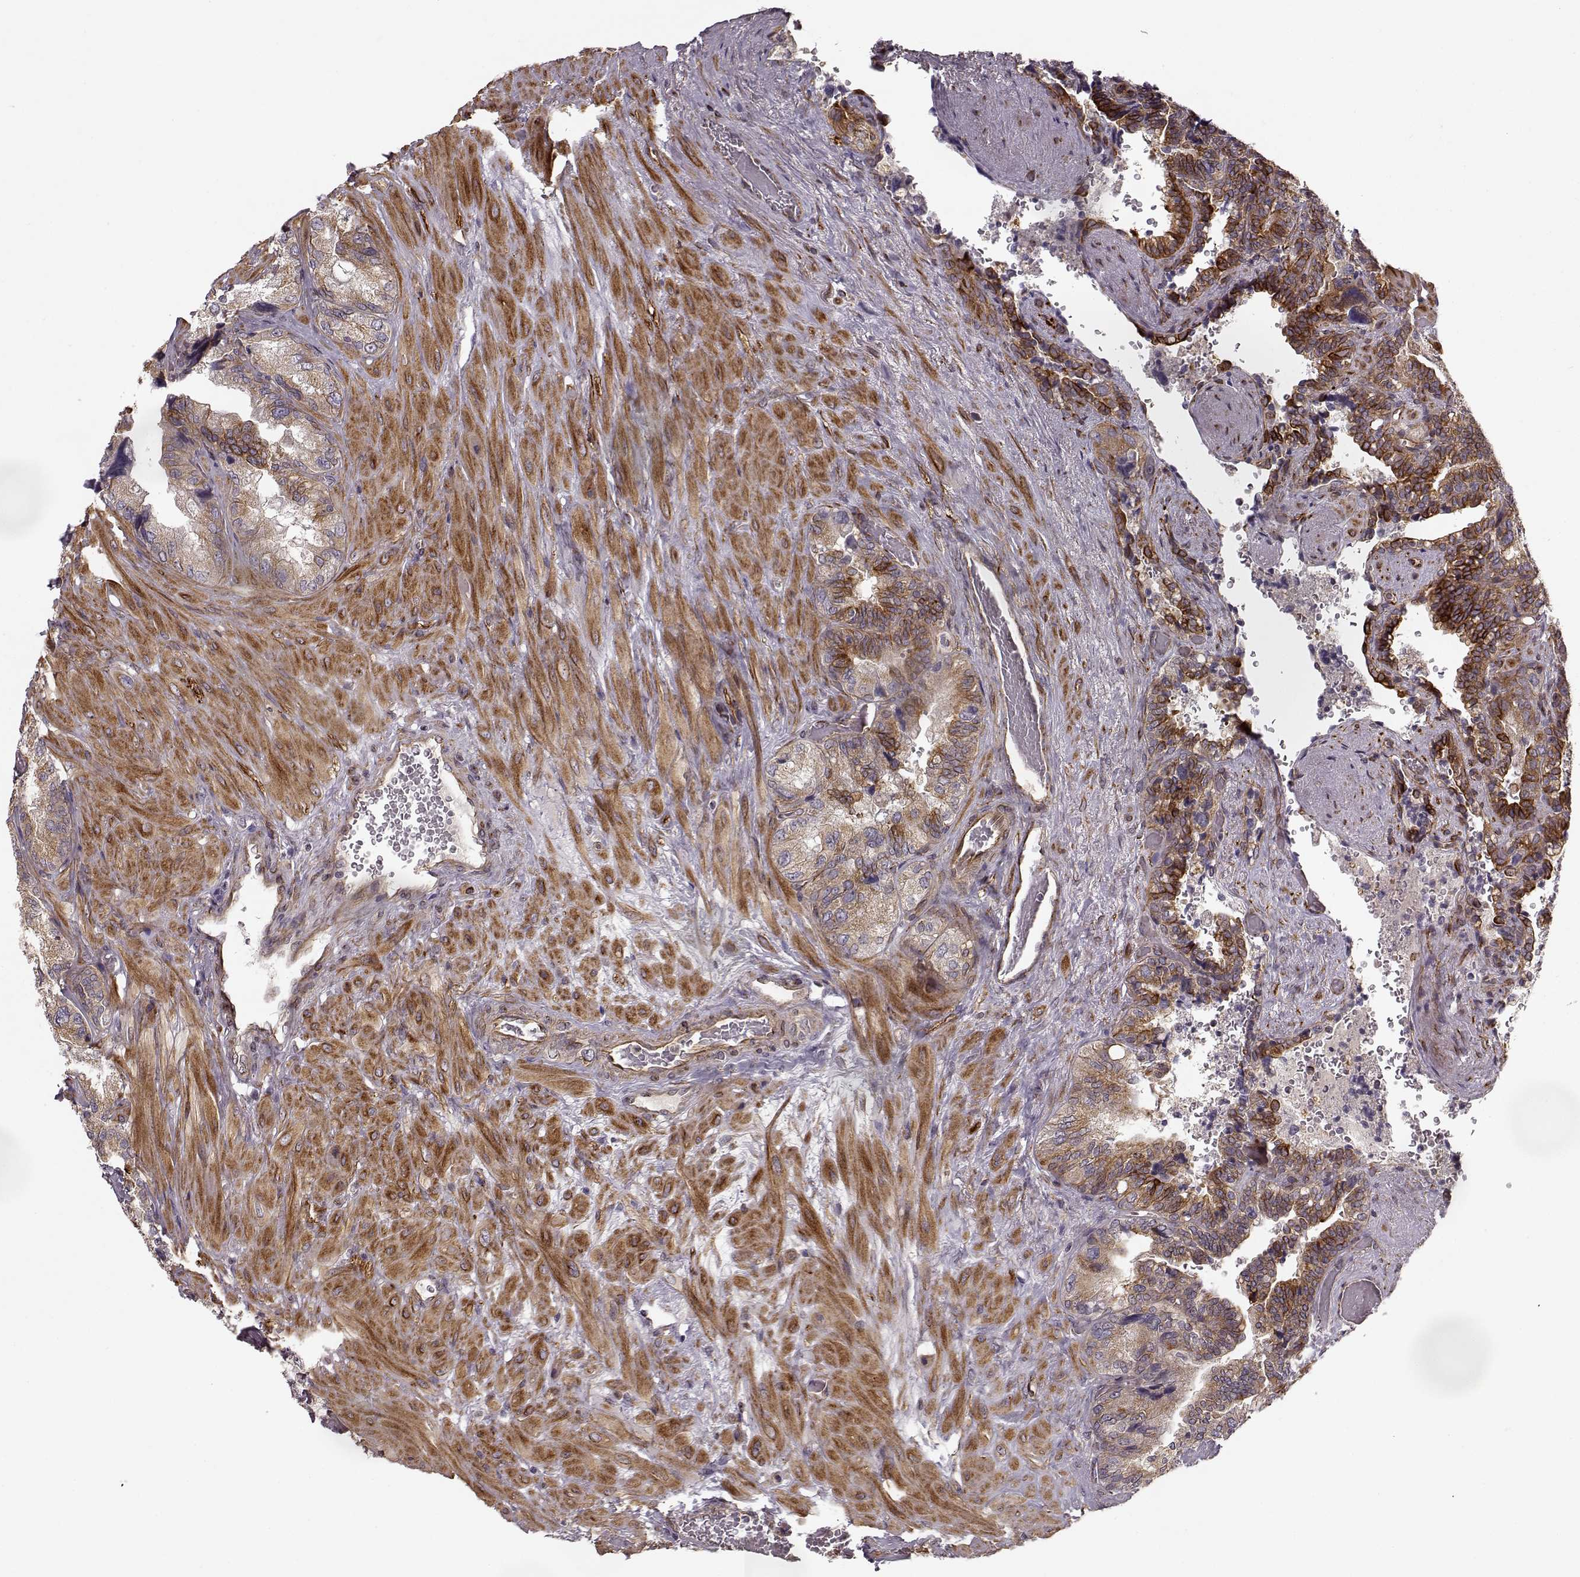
{"staining": {"intensity": "strong", "quantity": "<25%", "location": "cytoplasmic/membranous"}, "tissue": "seminal vesicle", "cell_type": "Glandular cells", "image_type": "normal", "snomed": [{"axis": "morphology", "description": "Normal tissue, NOS"}, {"axis": "topography", "description": "Seminal veicle"}], "caption": "Immunohistochemistry (IHC) (DAB) staining of unremarkable seminal vesicle displays strong cytoplasmic/membranous protein staining in about <25% of glandular cells. The staining was performed using DAB, with brown indicating positive protein expression. Nuclei are stained blue with hematoxylin.", "gene": "MTR", "patient": {"sex": "male", "age": 69}}